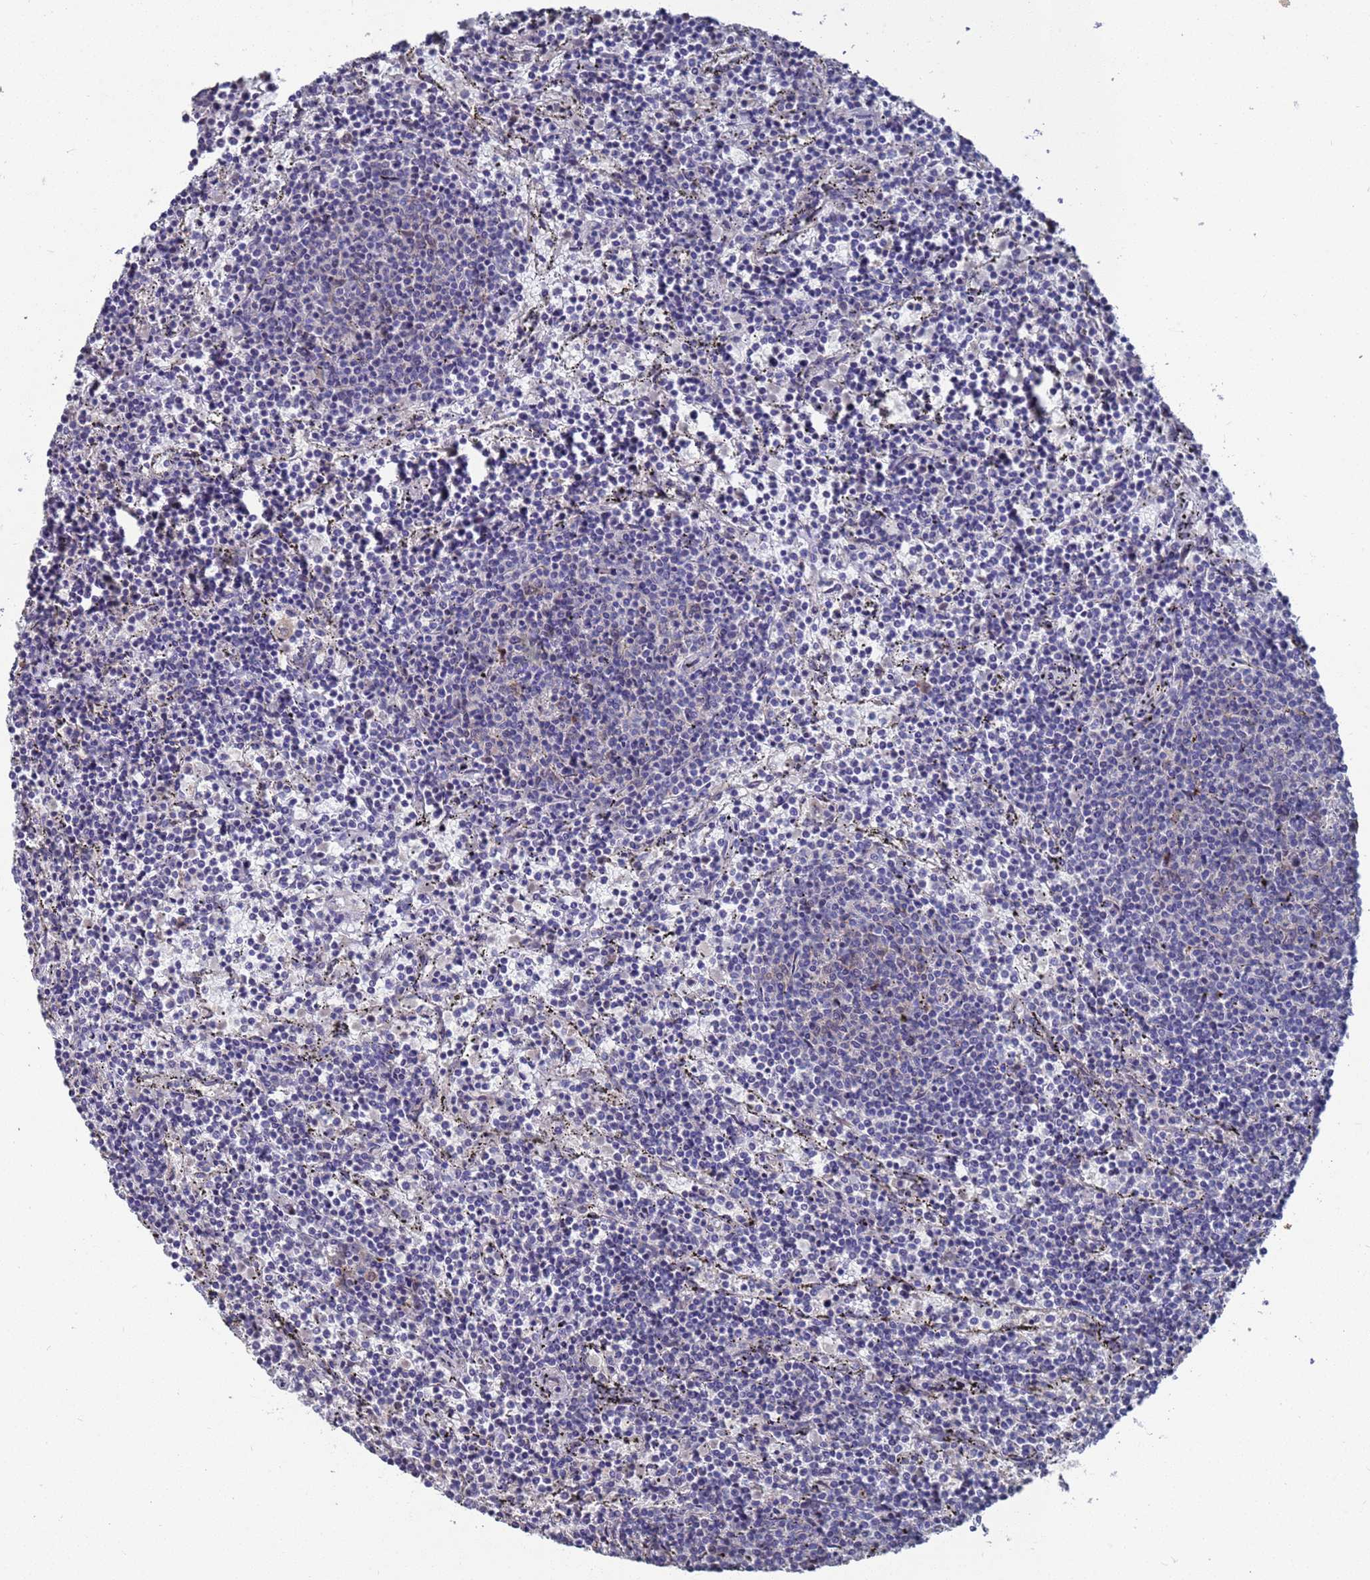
{"staining": {"intensity": "negative", "quantity": "none", "location": "none"}, "tissue": "lymphoma", "cell_type": "Tumor cells", "image_type": "cancer", "snomed": [{"axis": "morphology", "description": "Malignant lymphoma, non-Hodgkin's type, Low grade"}, {"axis": "topography", "description": "Spleen"}], "caption": "This is an immunohistochemistry (IHC) micrograph of lymphoma. There is no positivity in tumor cells.", "gene": "CFAP119", "patient": {"sex": "female", "age": 50}}